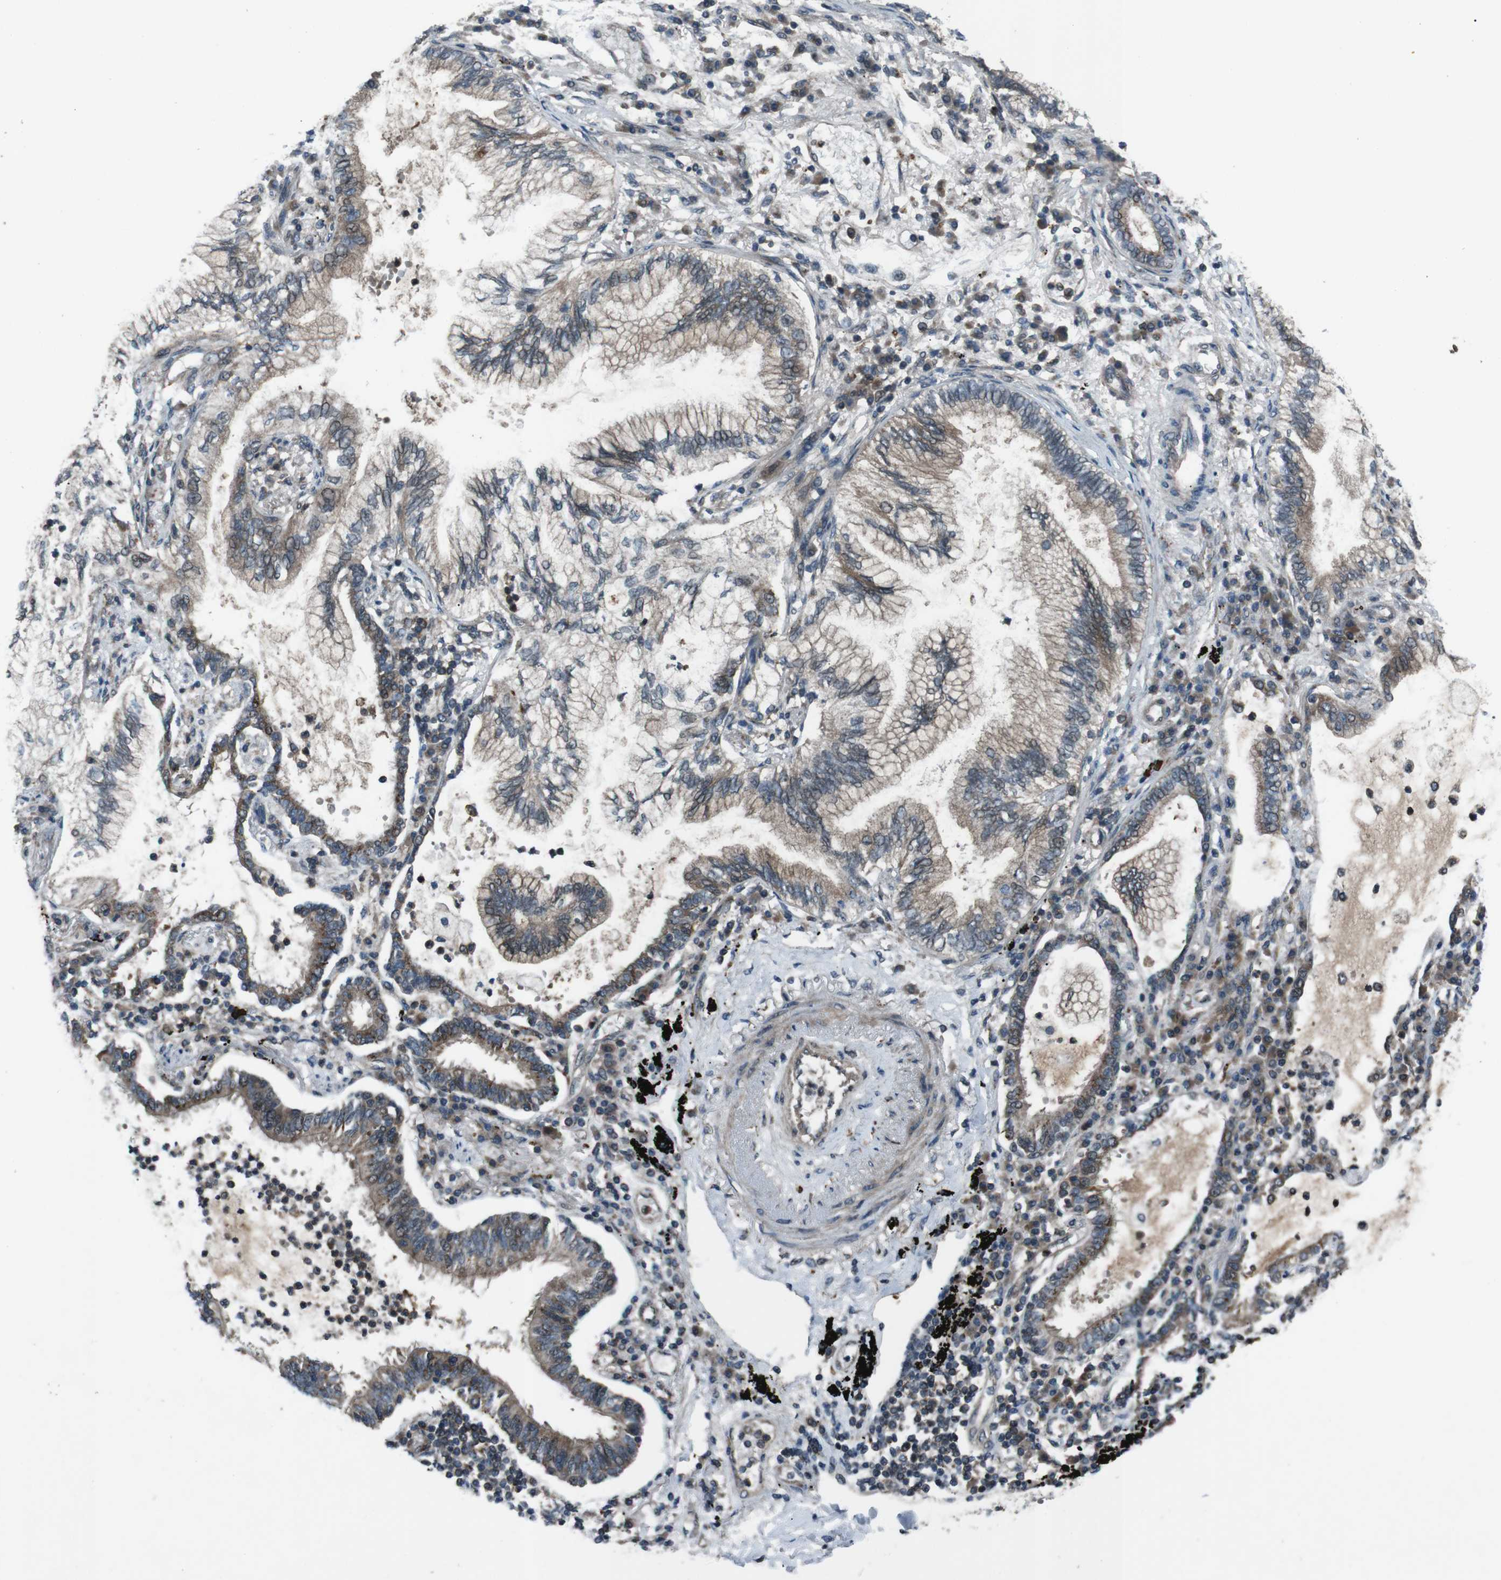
{"staining": {"intensity": "weak", "quantity": ">75%", "location": "cytoplasmic/membranous"}, "tissue": "lung cancer", "cell_type": "Tumor cells", "image_type": "cancer", "snomed": [{"axis": "morphology", "description": "Normal tissue, NOS"}, {"axis": "morphology", "description": "Adenocarcinoma, NOS"}, {"axis": "topography", "description": "Bronchus"}, {"axis": "topography", "description": "Lung"}], "caption": "A brown stain shows weak cytoplasmic/membranous positivity of a protein in human adenocarcinoma (lung) tumor cells.", "gene": "SLC27A4", "patient": {"sex": "female", "age": 70}}